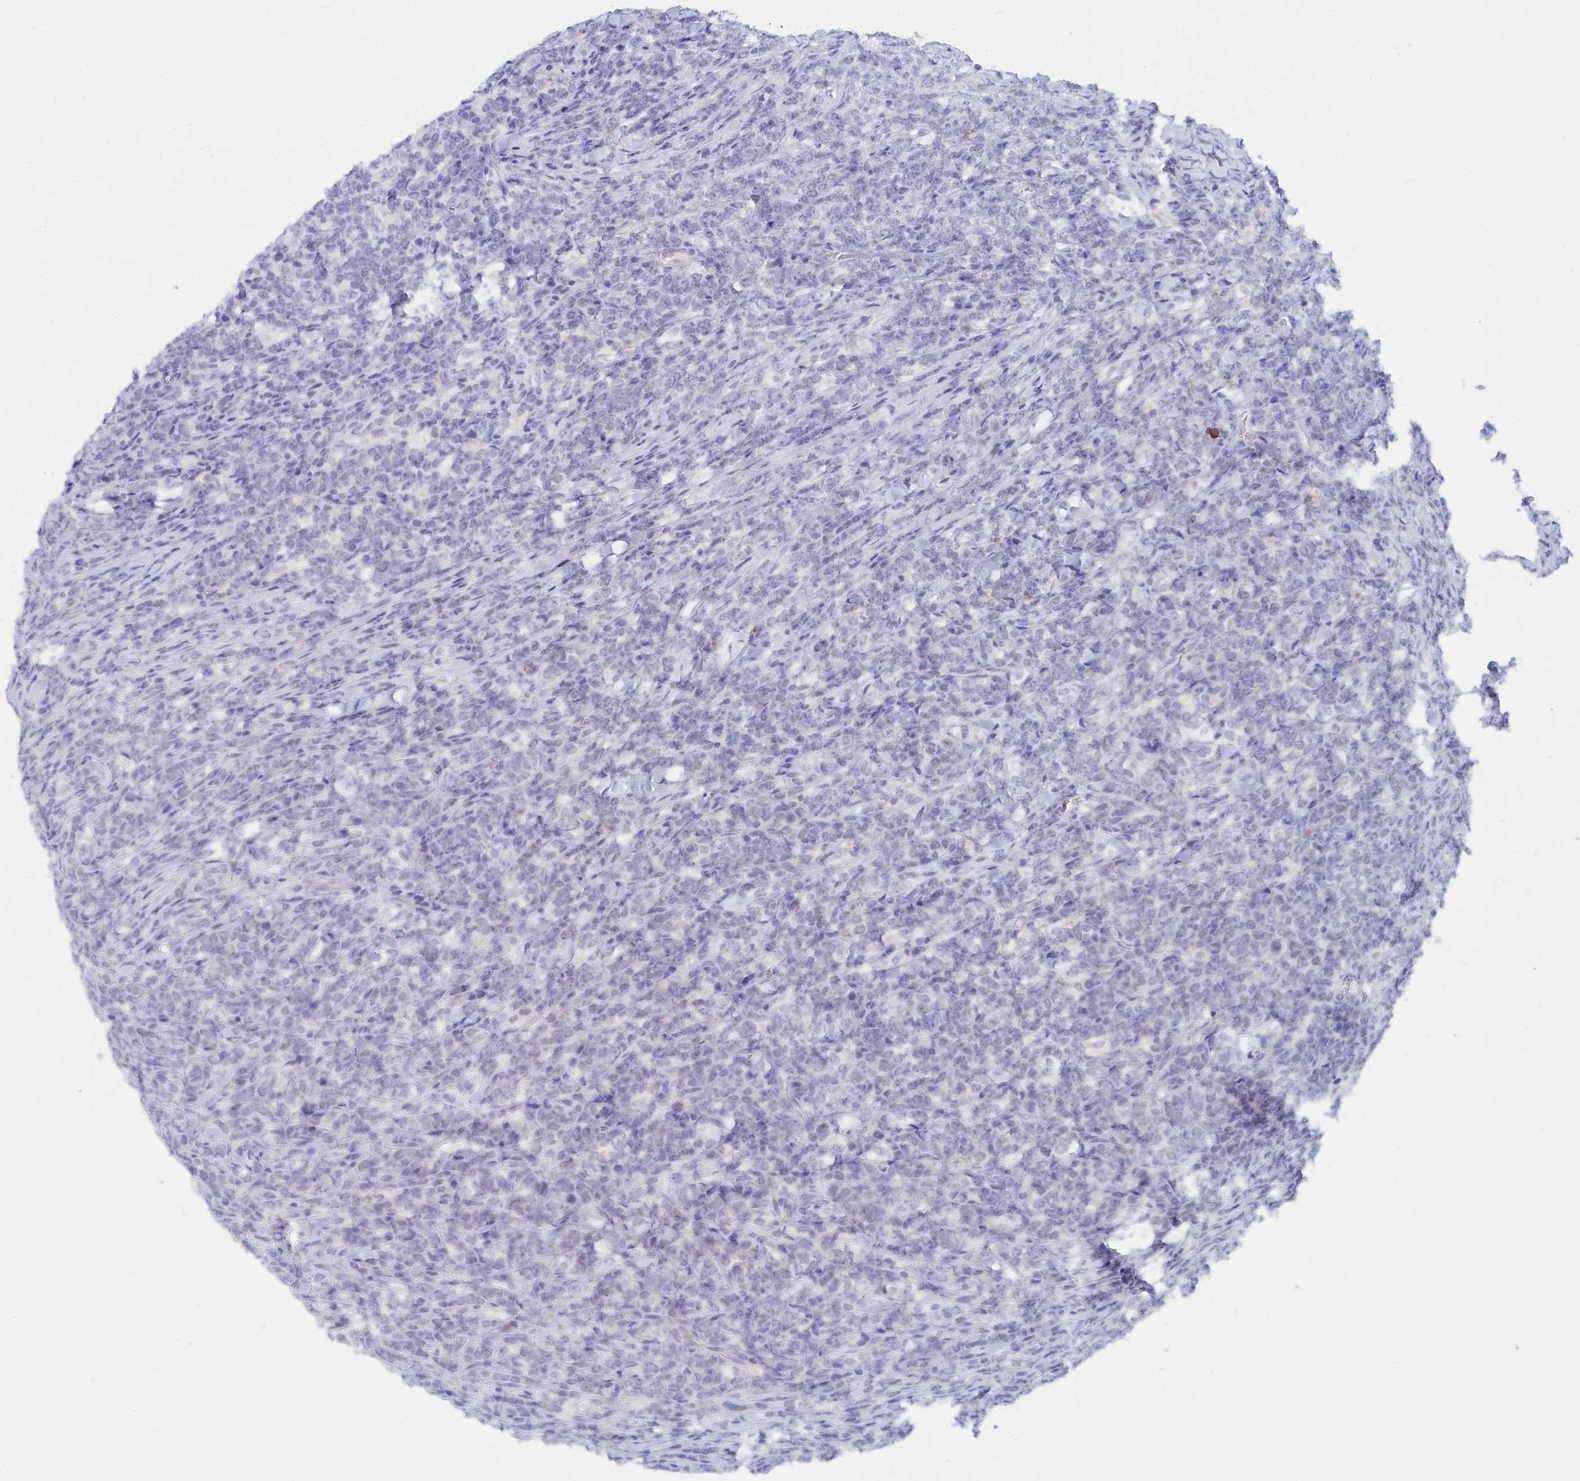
{"staining": {"intensity": "negative", "quantity": "none", "location": "none"}, "tissue": "lymphoma", "cell_type": "Tumor cells", "image_type": "cancer", "snomed": [{"axis": "morphology", "description": "Malignant lymphoma, non-Hodgkin's type, High grade"}, {"axis": "topography", "description": "Small intestine"}], "caption": "Immunohistochemistry (IHC) of human malignant lymphoma, non-Hodgkin's type (high-grade) exhibits no staining in tumor cells.", "gene": "TRIM10", "patient": {"sex": "male", "age": 8}}